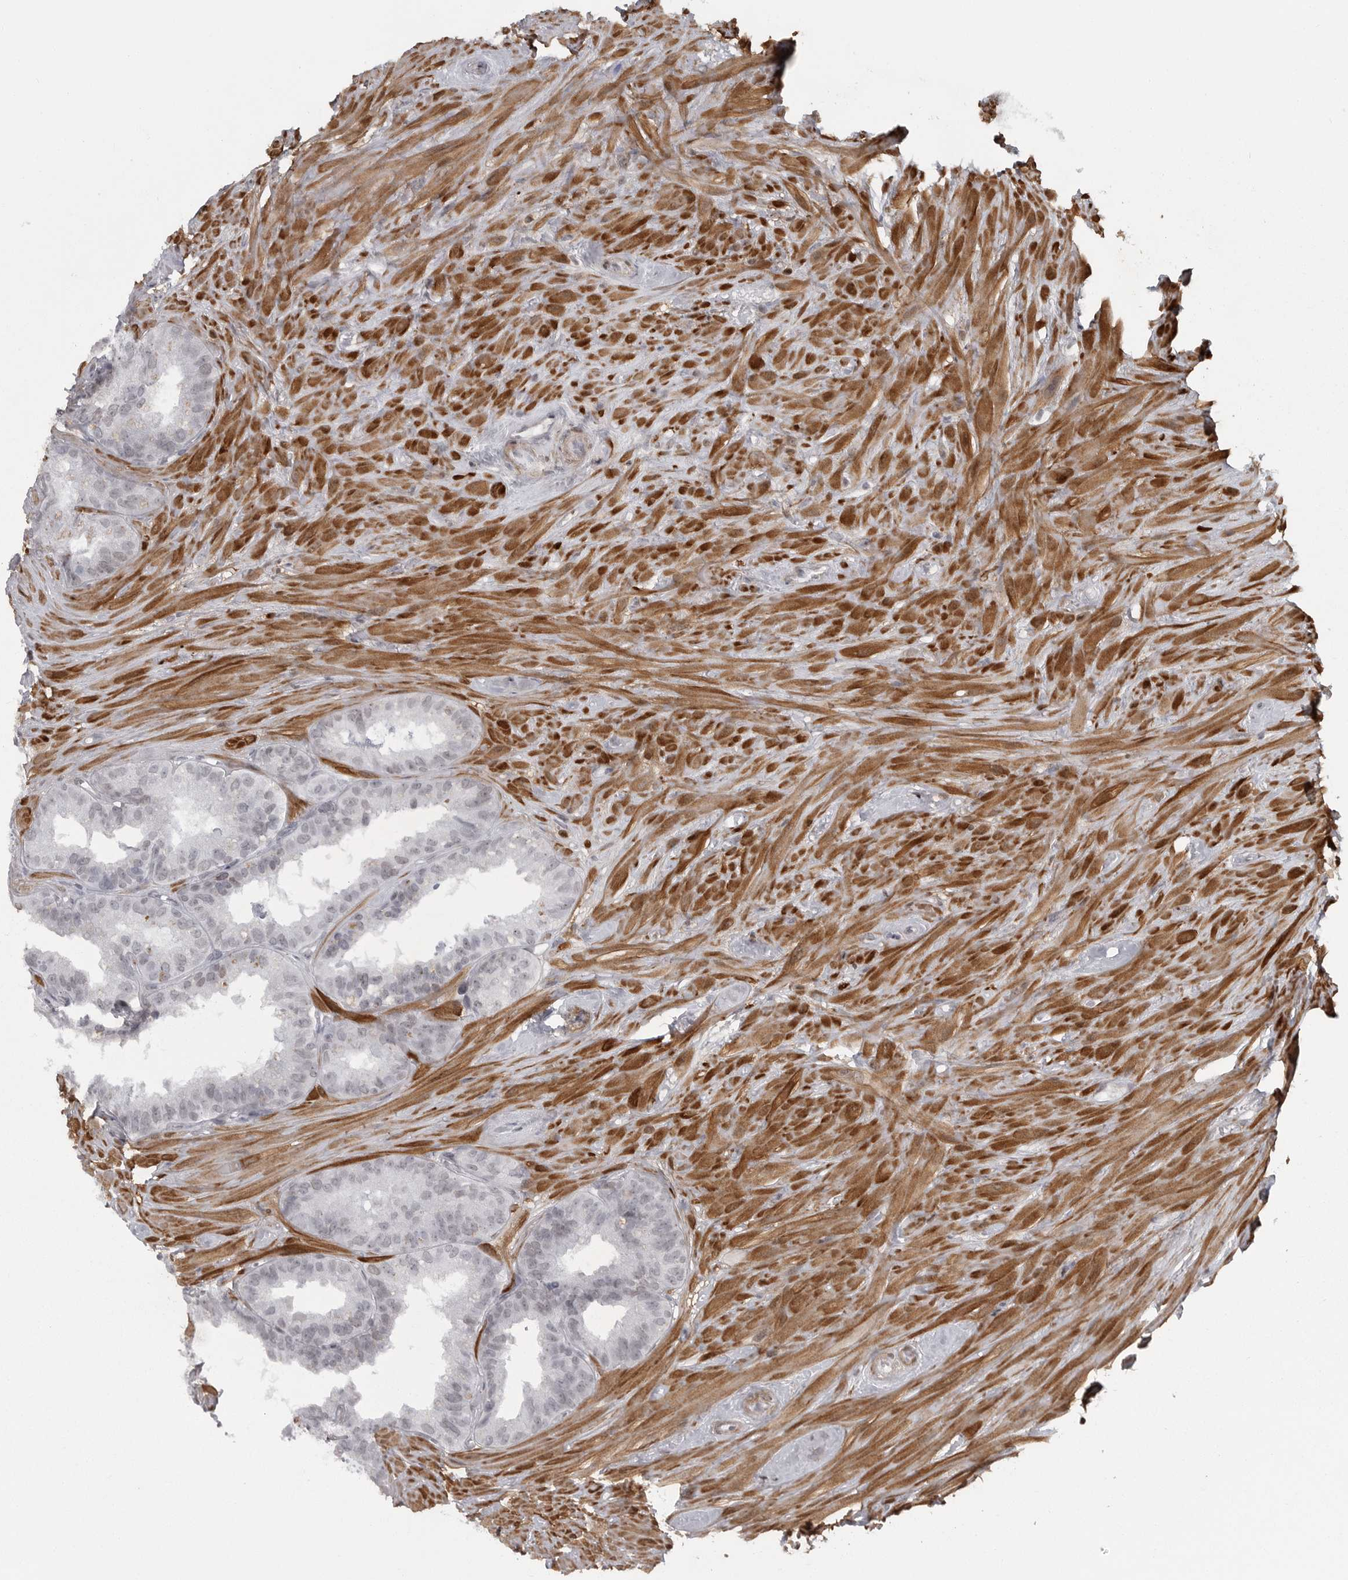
{"staining": {"intensity": "negative", "quantity": "none", "location": "none"}, "tissue": "seminal vesicle", "cell_type": "Glandular cells", "image_type": "normal", "snomed": [{"axis": "morphology", "description": "Normal tissue, NOS"}, {"axis": "topography", "description": "Seminal veicle"}], "caption": "An immunohistochemistry (IHC) photomicrograph of unremarkable seminal vesicle is shown. There is no staining in glandular cells of seminal vesicle. (IHC, brightfield microscopy, high magnification).", "gene": "HMGN3", "patient": {"sex": "male", "age": 80}}